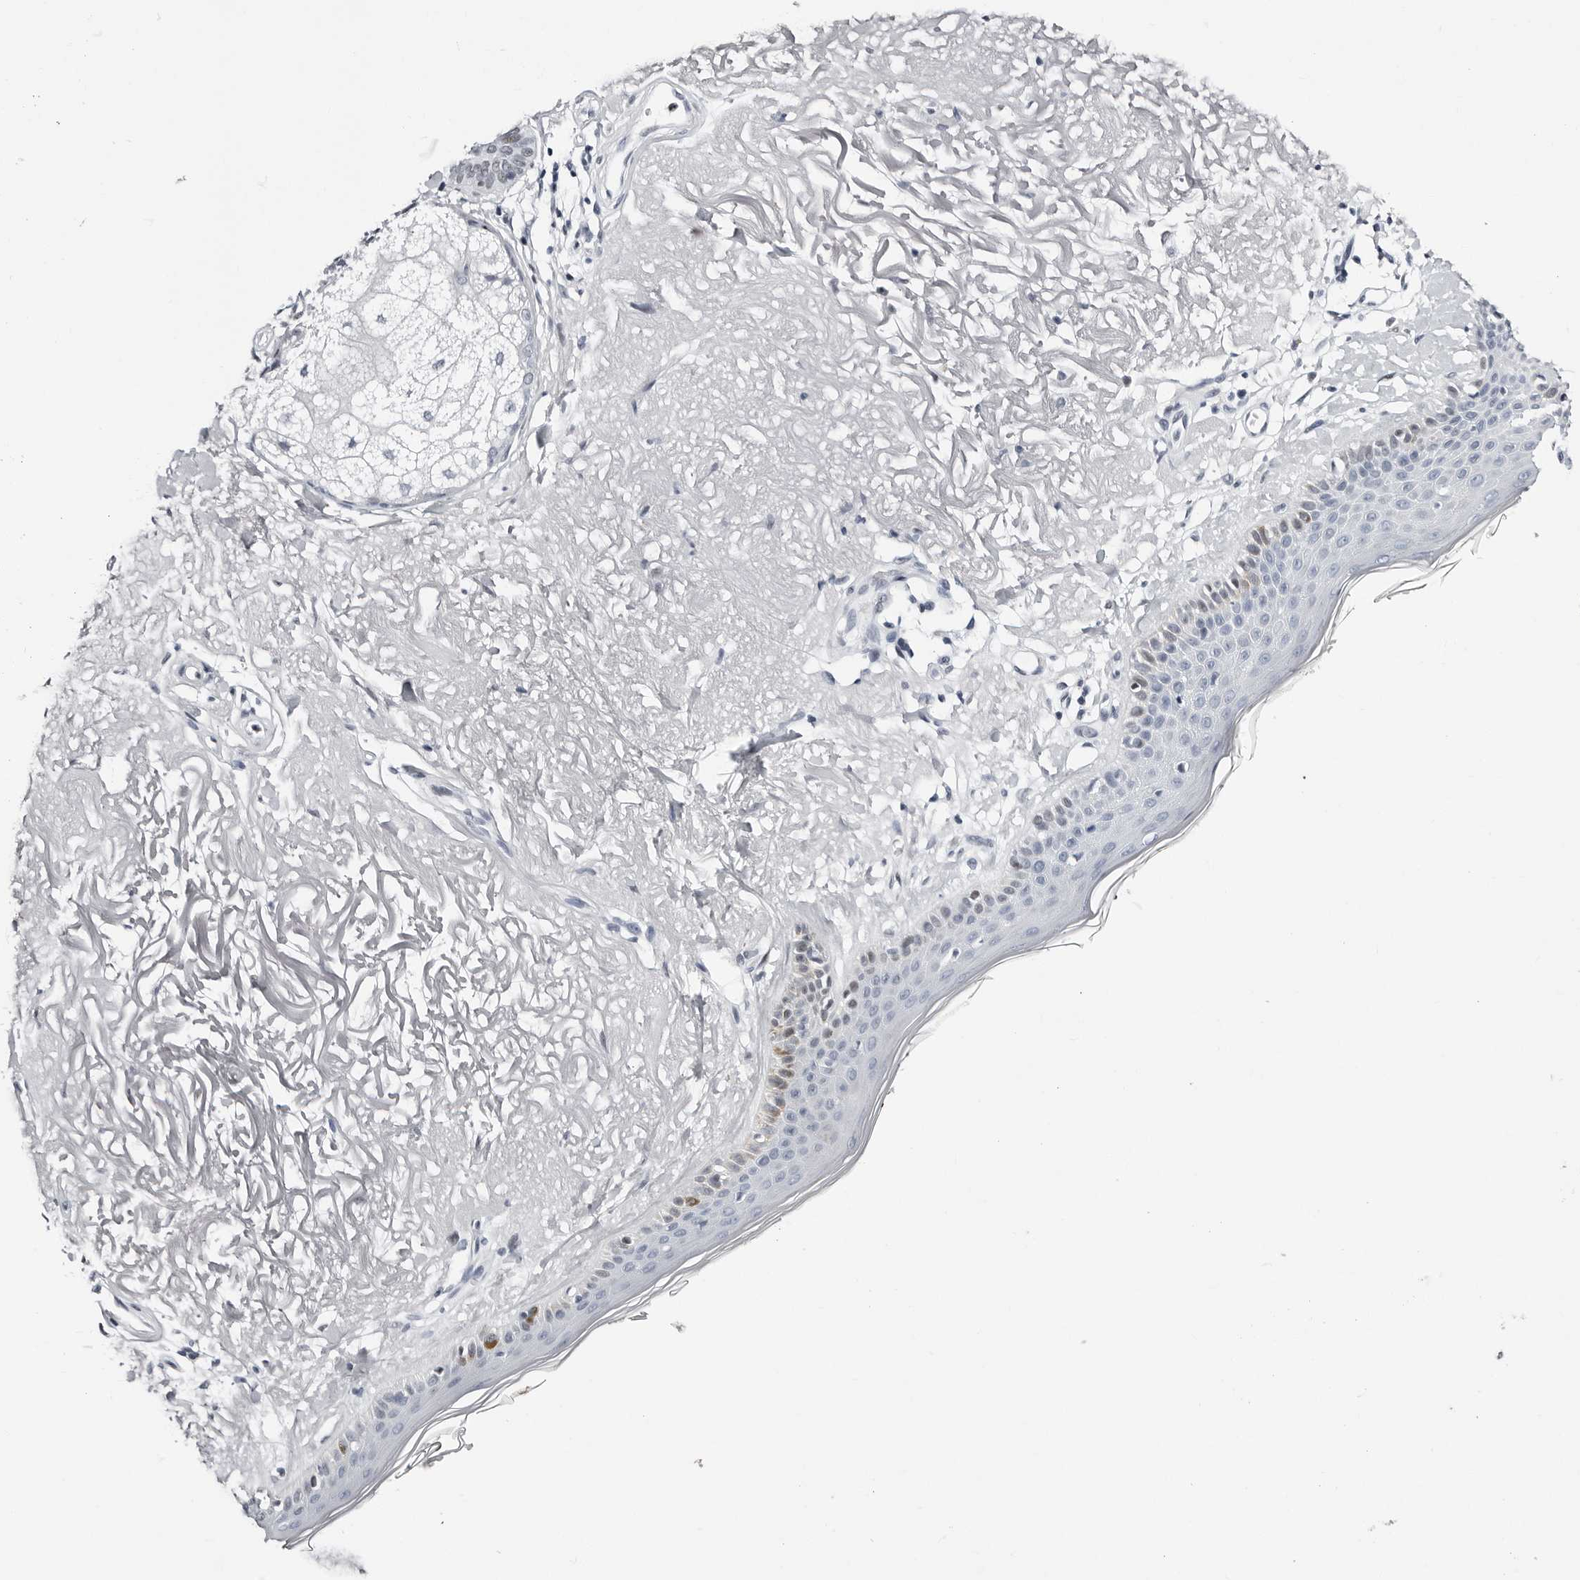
{"staining": {"intensity": "negative", "quantity": "none", "location": "none"}, "tissue": "skin", "cell_type": "Fibroblasts", "image_type": "normal", "snomed": [{"axis": "morphology", "description": "Normal tissue, NOS"}, {"axis": "topography", "description": "Skin"}, {"axis": "topography", "description": "Skeletal muscle"}], "caption": "Micrograph shows no significant protein expression in fibroblasts of unremarkable skin.", "gene": "VEZF1", "patient": {"sex": "male", "age": 83}}